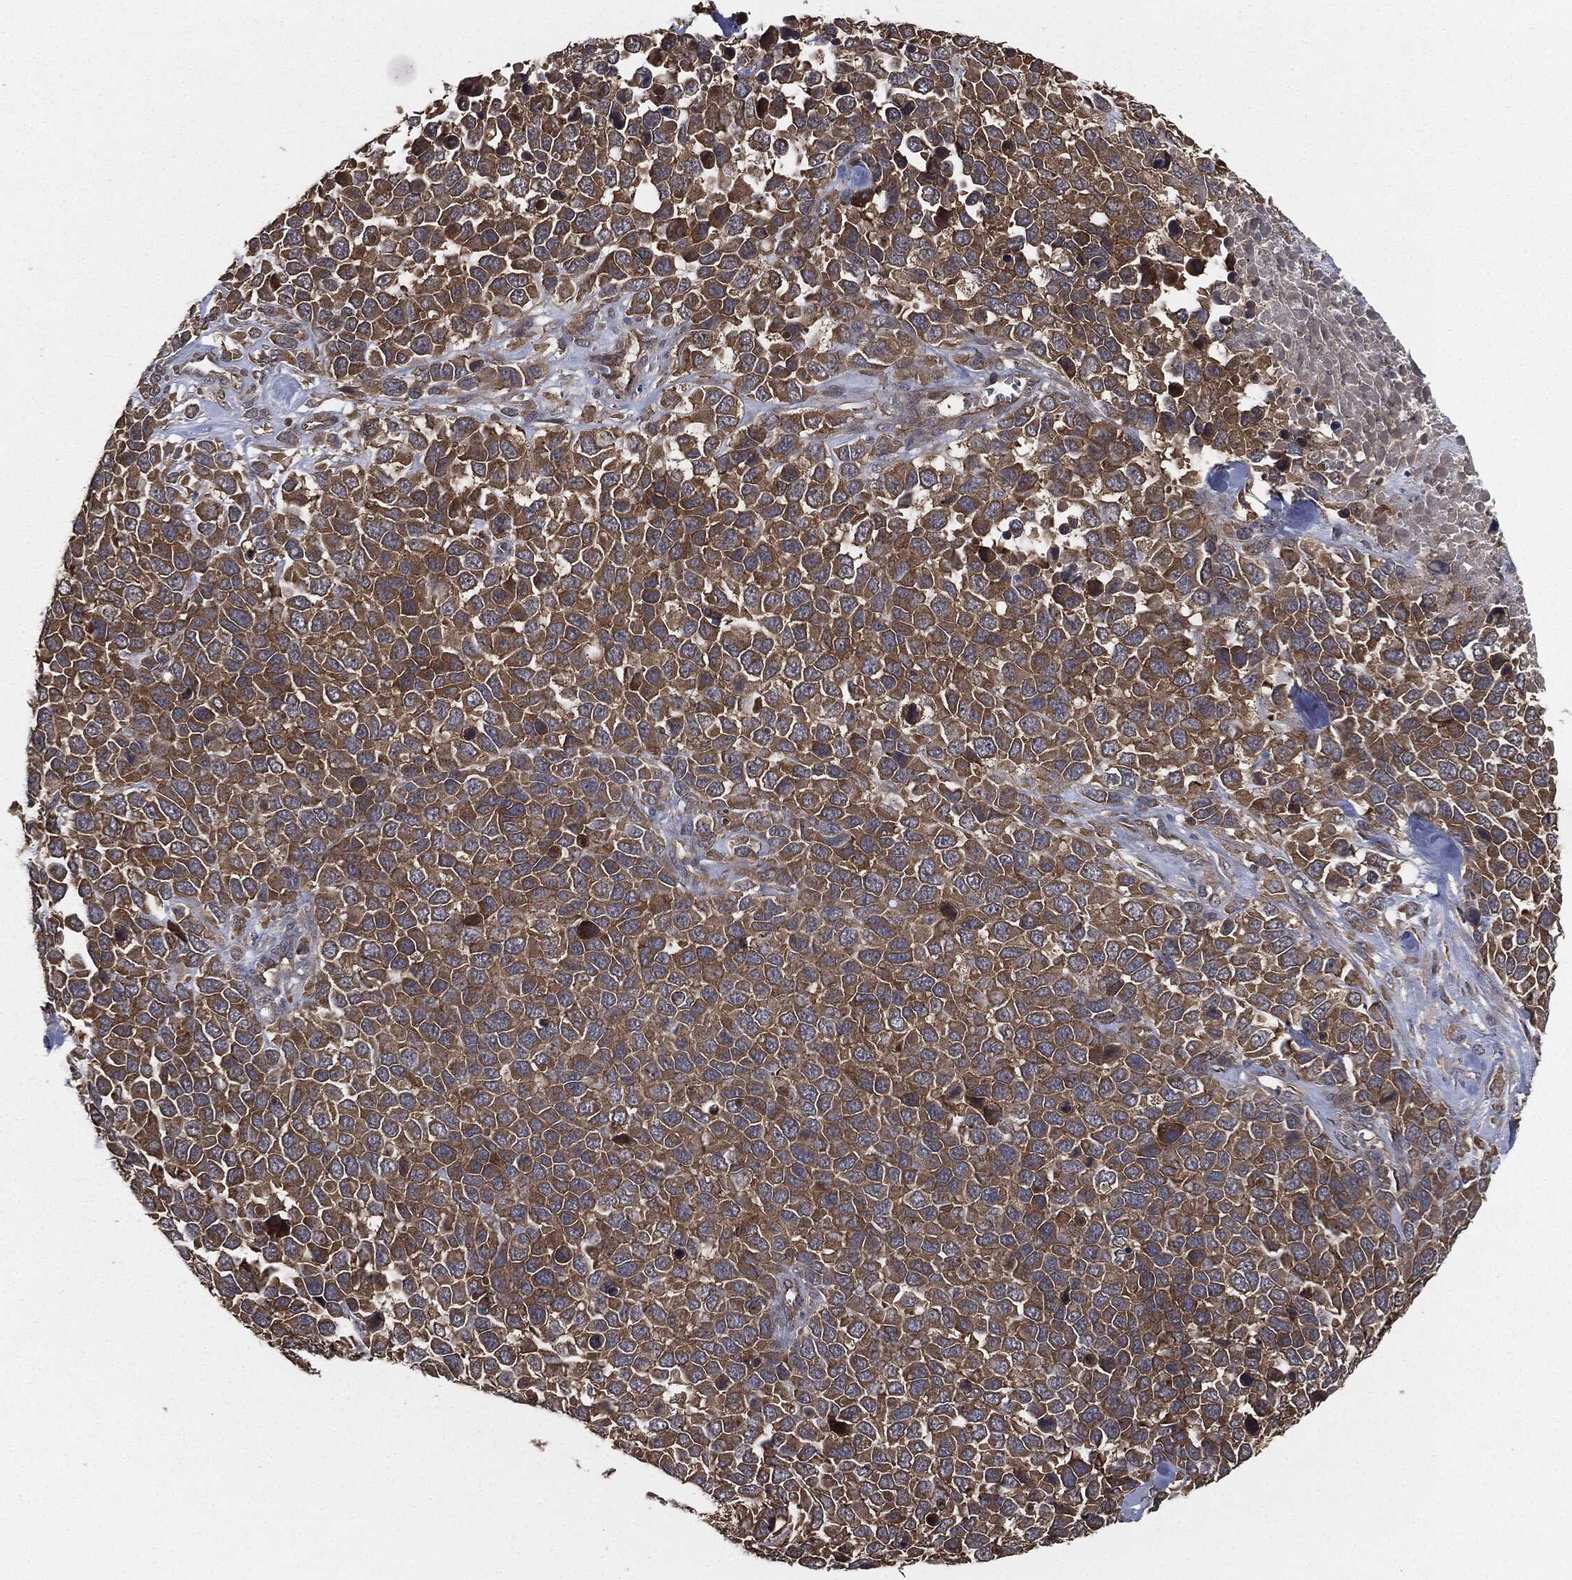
{"staining": {"intensity": "moderate", "quantity": ">75%", "location": "cytoplasmic/membranous"}, "tissue": "melanoma", "cell_type": "Tumor cells", "image_type": "cancer", "snomed": [{"axis": "morphology", "description": "Malignant melanoma, Metastatic site"}, {"axis": "topography", "description": "Skin"}], "caption": "Malignant melanoma (metastatic site) stained with a brown dye displays moderate cytoplasmic/membranous positive staining in approximately >75% of tumor cells.", "gene": "ERBIN", "patient": {"sex": "male", "age": 84}}